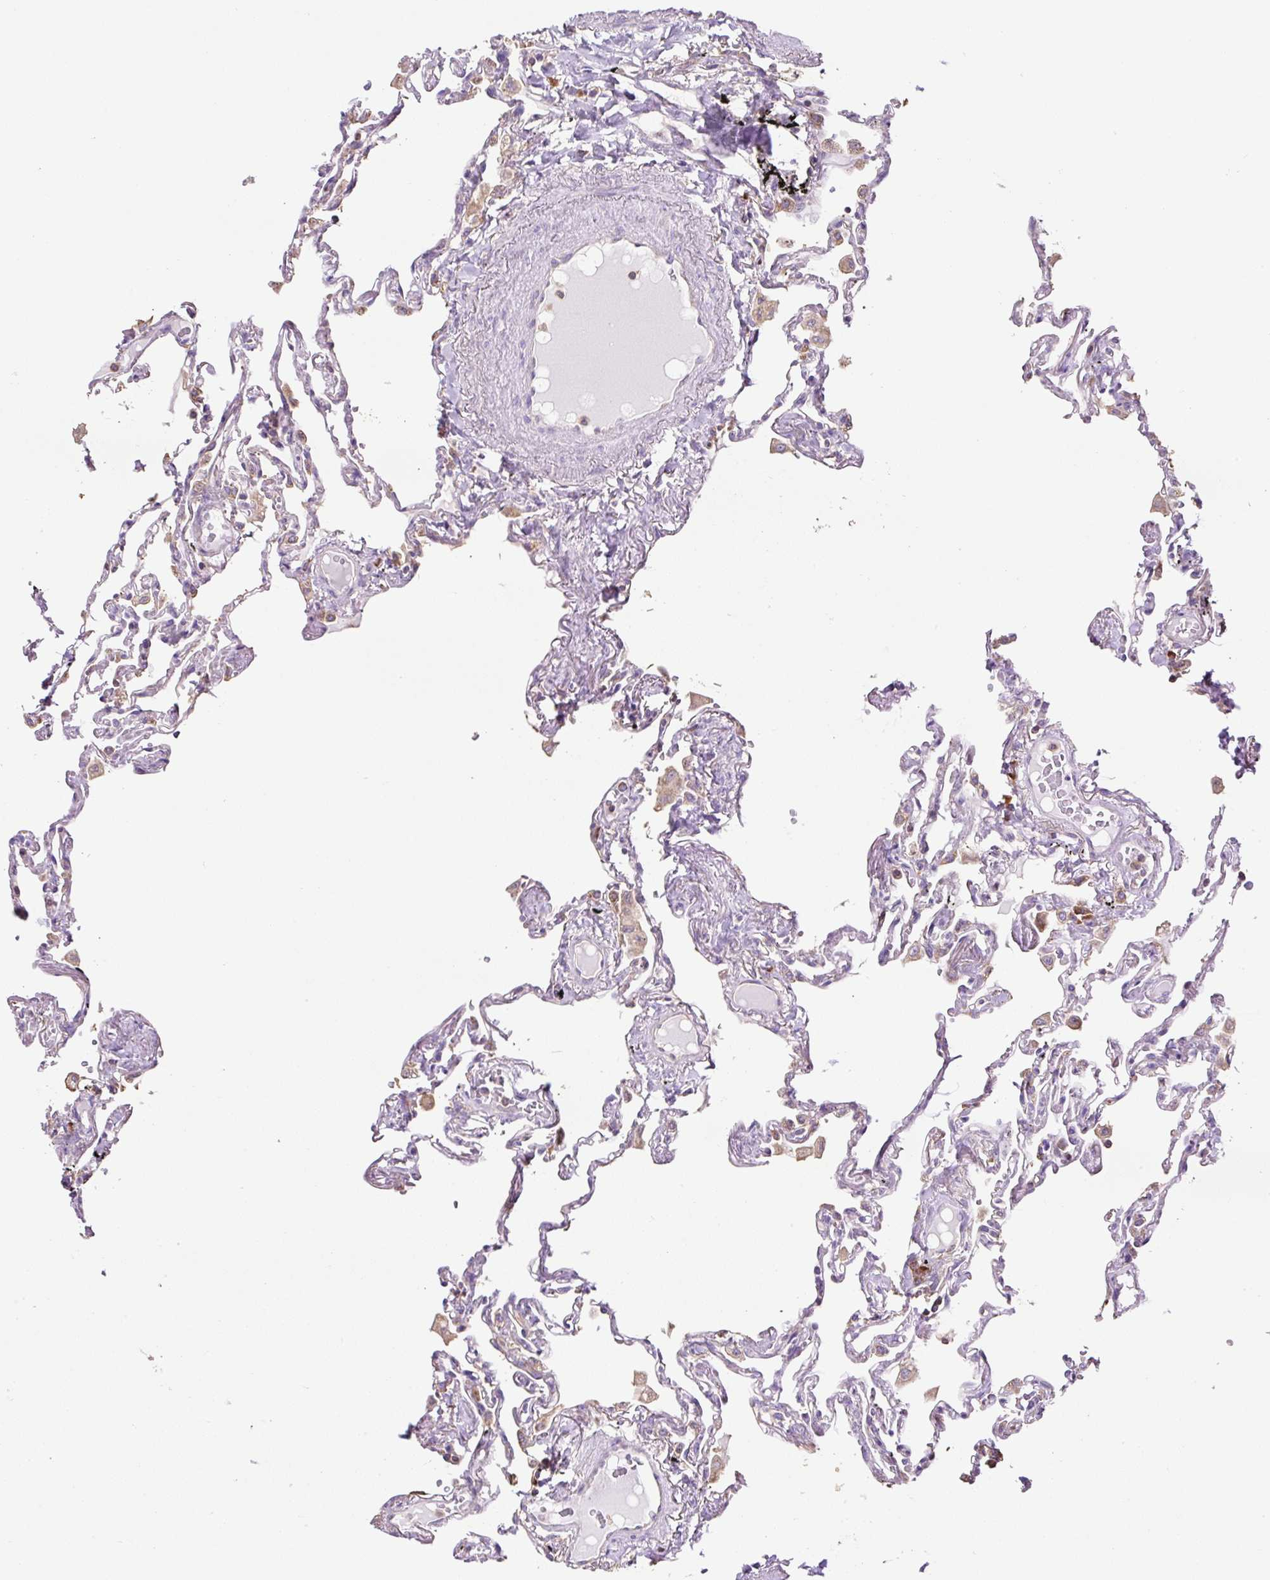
{"staining": {"intensity": "moderate", "quantity": "25%-75%", "location": "cytoplasmic/membranous"}, "tissue": "lung", "cell_type": "Alveolar cells", "image_type": "normal", "snomed": [{"axis": "morphology", "description": "Normal tissue, NOS"}, {"axis": "topography", "description": "Lung"}], "caption": "Lung stained with a brown dye displays moderate cytoplasmic/membranous positive positivity in about 25%-75% of alveolar cells.", "gene": "RPS23", "patient": {"sex": "female", "age": 67}}